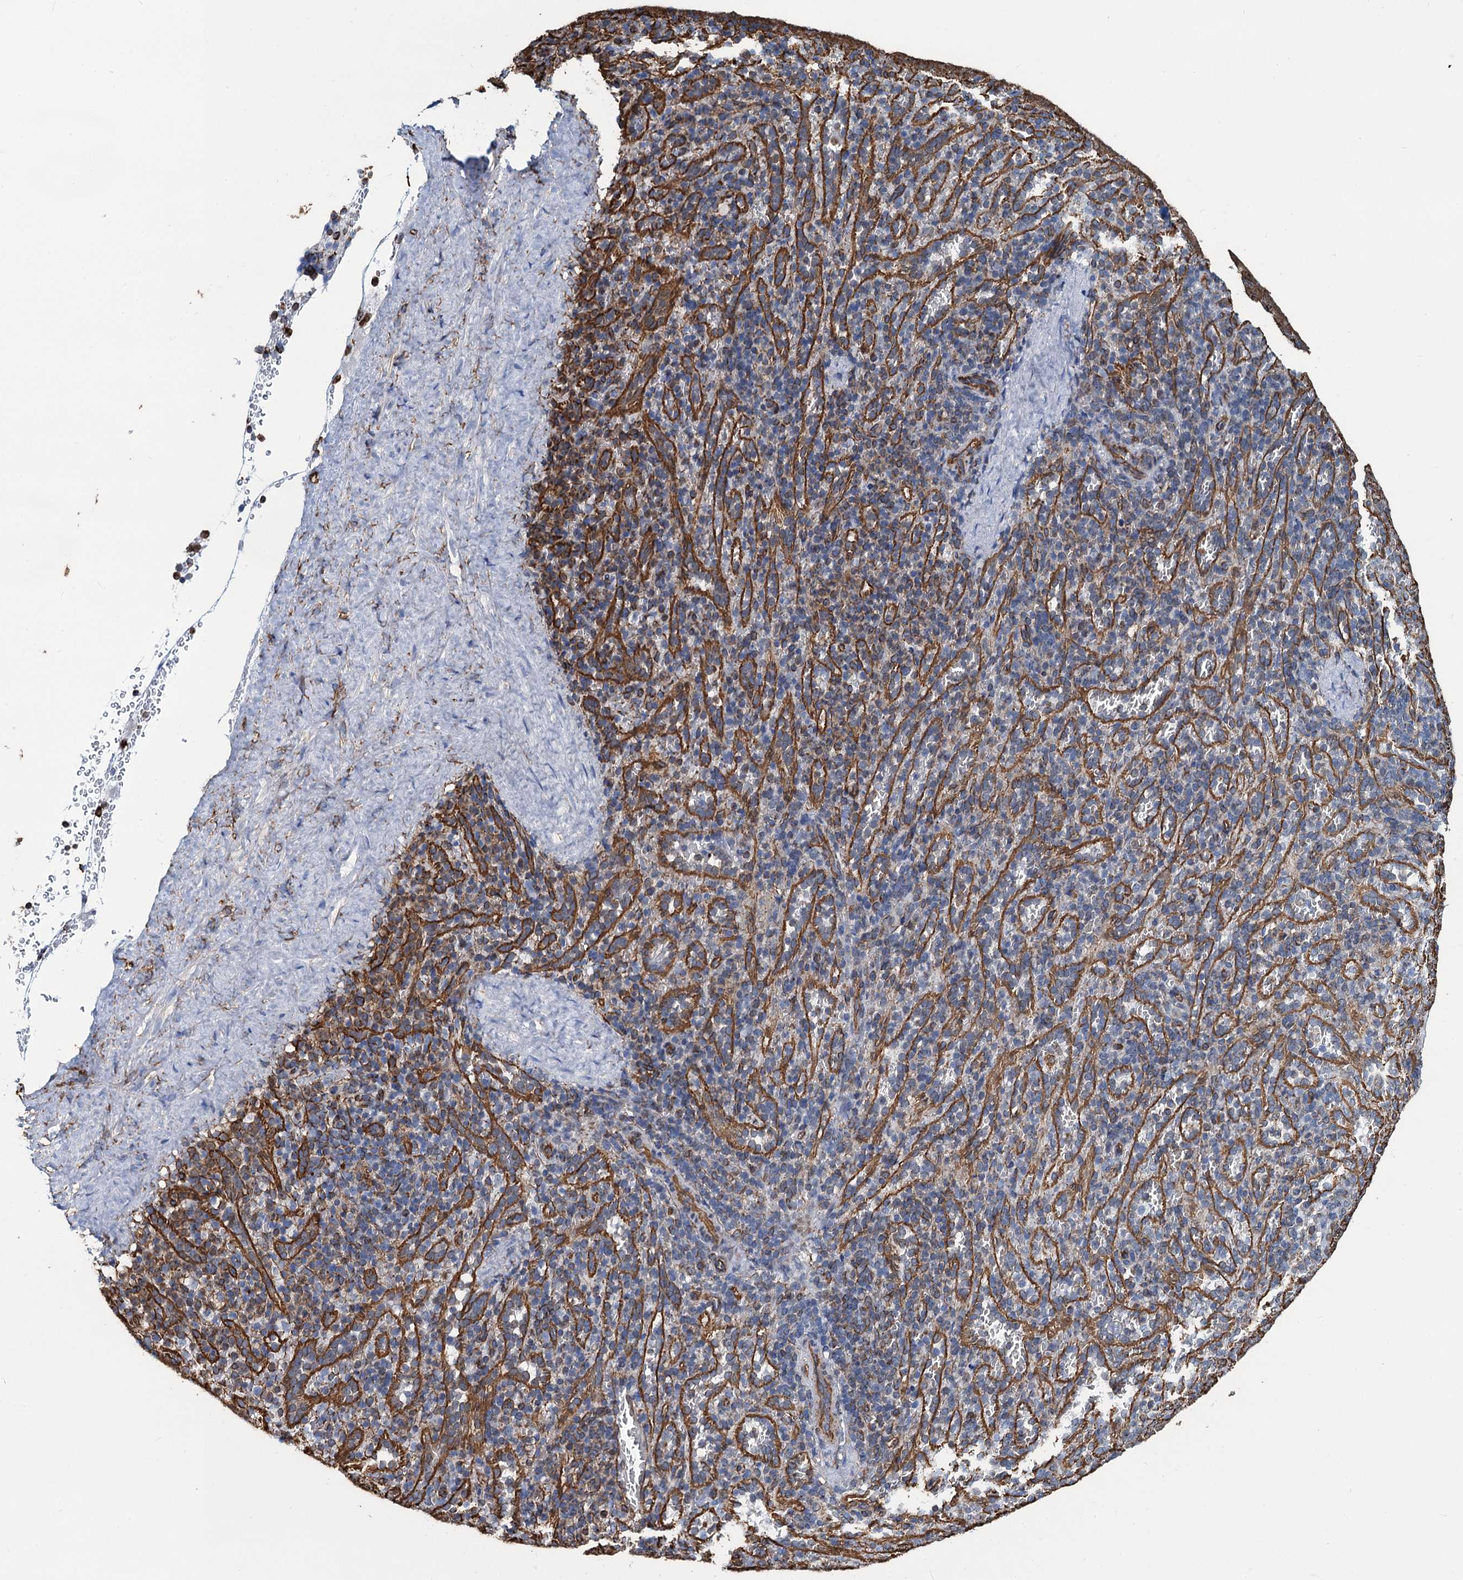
{"staining": {"intensity": "negative", "quantity": "none", "location": "none"}, "tissue": "spleen", "cell_type": "Cells in red pulp", "image_type": "normal", "snomed": [{"axis": "morphology", "description": "Normal tissue, NOS"}, {"axis": "topography", "description": "Spleen"}], "caption": "DAB (3,3'-diaminobenzidine) immunohistochemical staining of normal spleen reveals no significant expression in cells in red pulp.", "gene": "PGM2", "patient": {"sex": "female", "age": 21}}